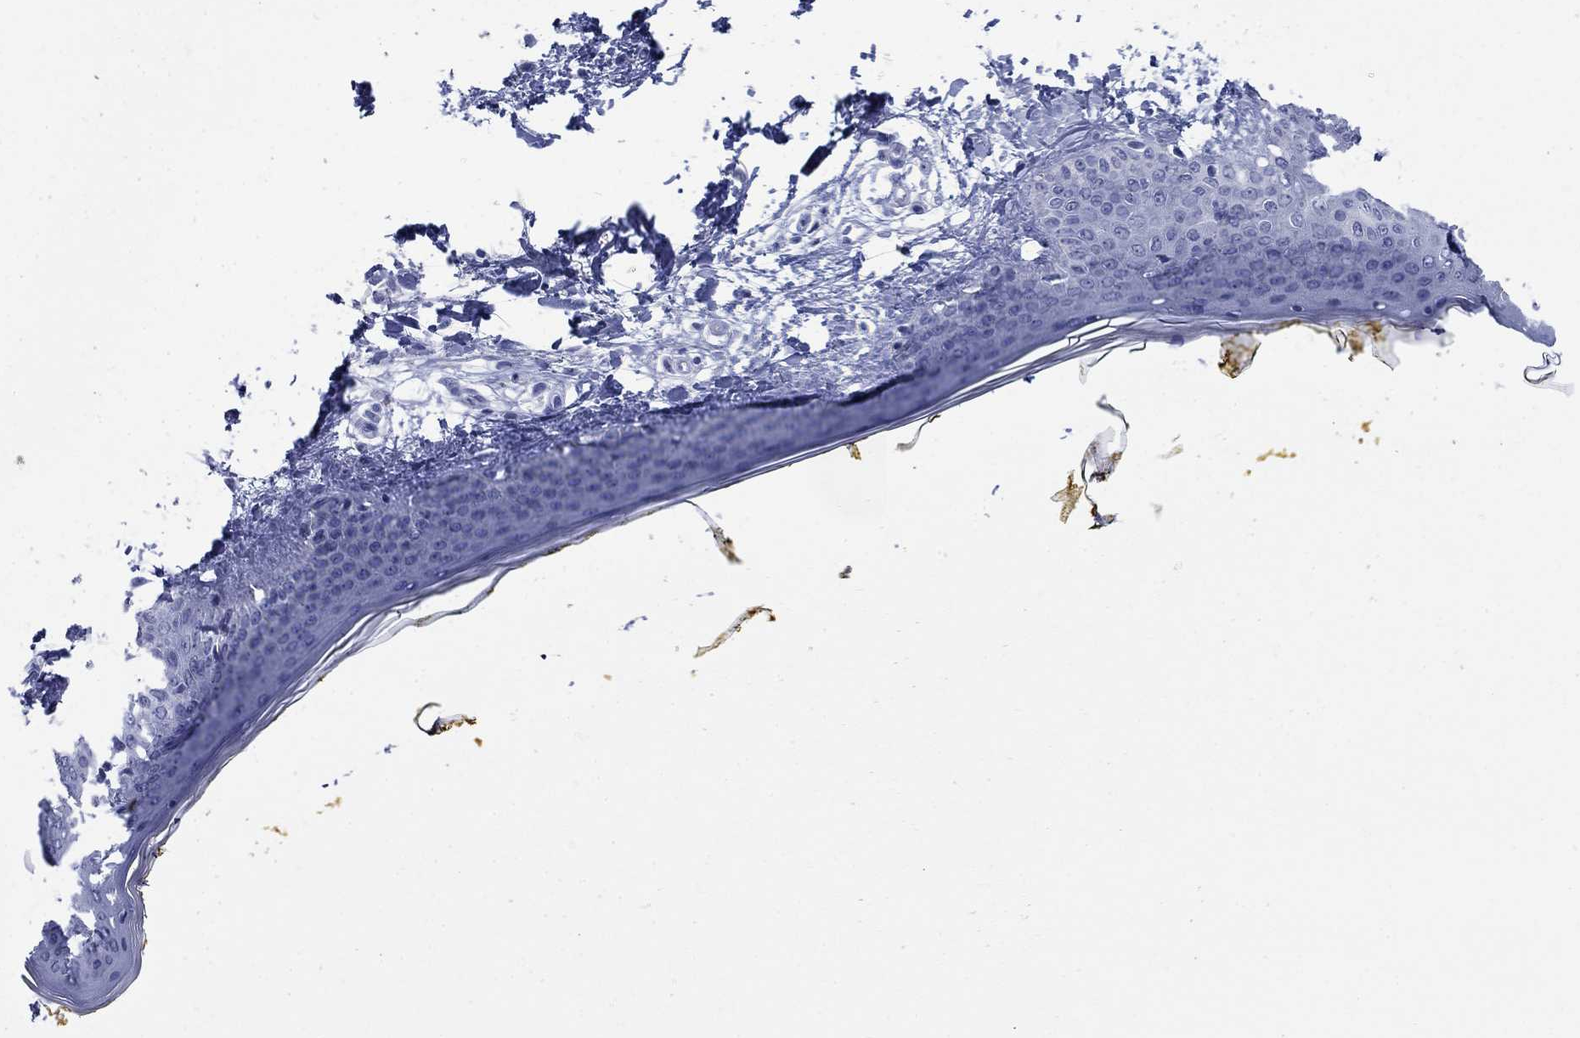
{"staining": {"intensity": "negative", "quantity": "none", "location": "none"}, "tissue": "skin", "cell_type": "Fibroblasts", "image_type": "normal", "snomed": [{"axis": "morphology", "description": "Normal tissue, NOS"}, {"axis": "topography", "description": "Skin"}], "caption": "Fibroblasts show no significant positivity in unremarkable skin. (DAB (3,3'-diaminobenzidine) IHC with hematoxylin counter stain).", "gene": "IGF2BP3", "patient": {"sex": "female", "age": 34}}